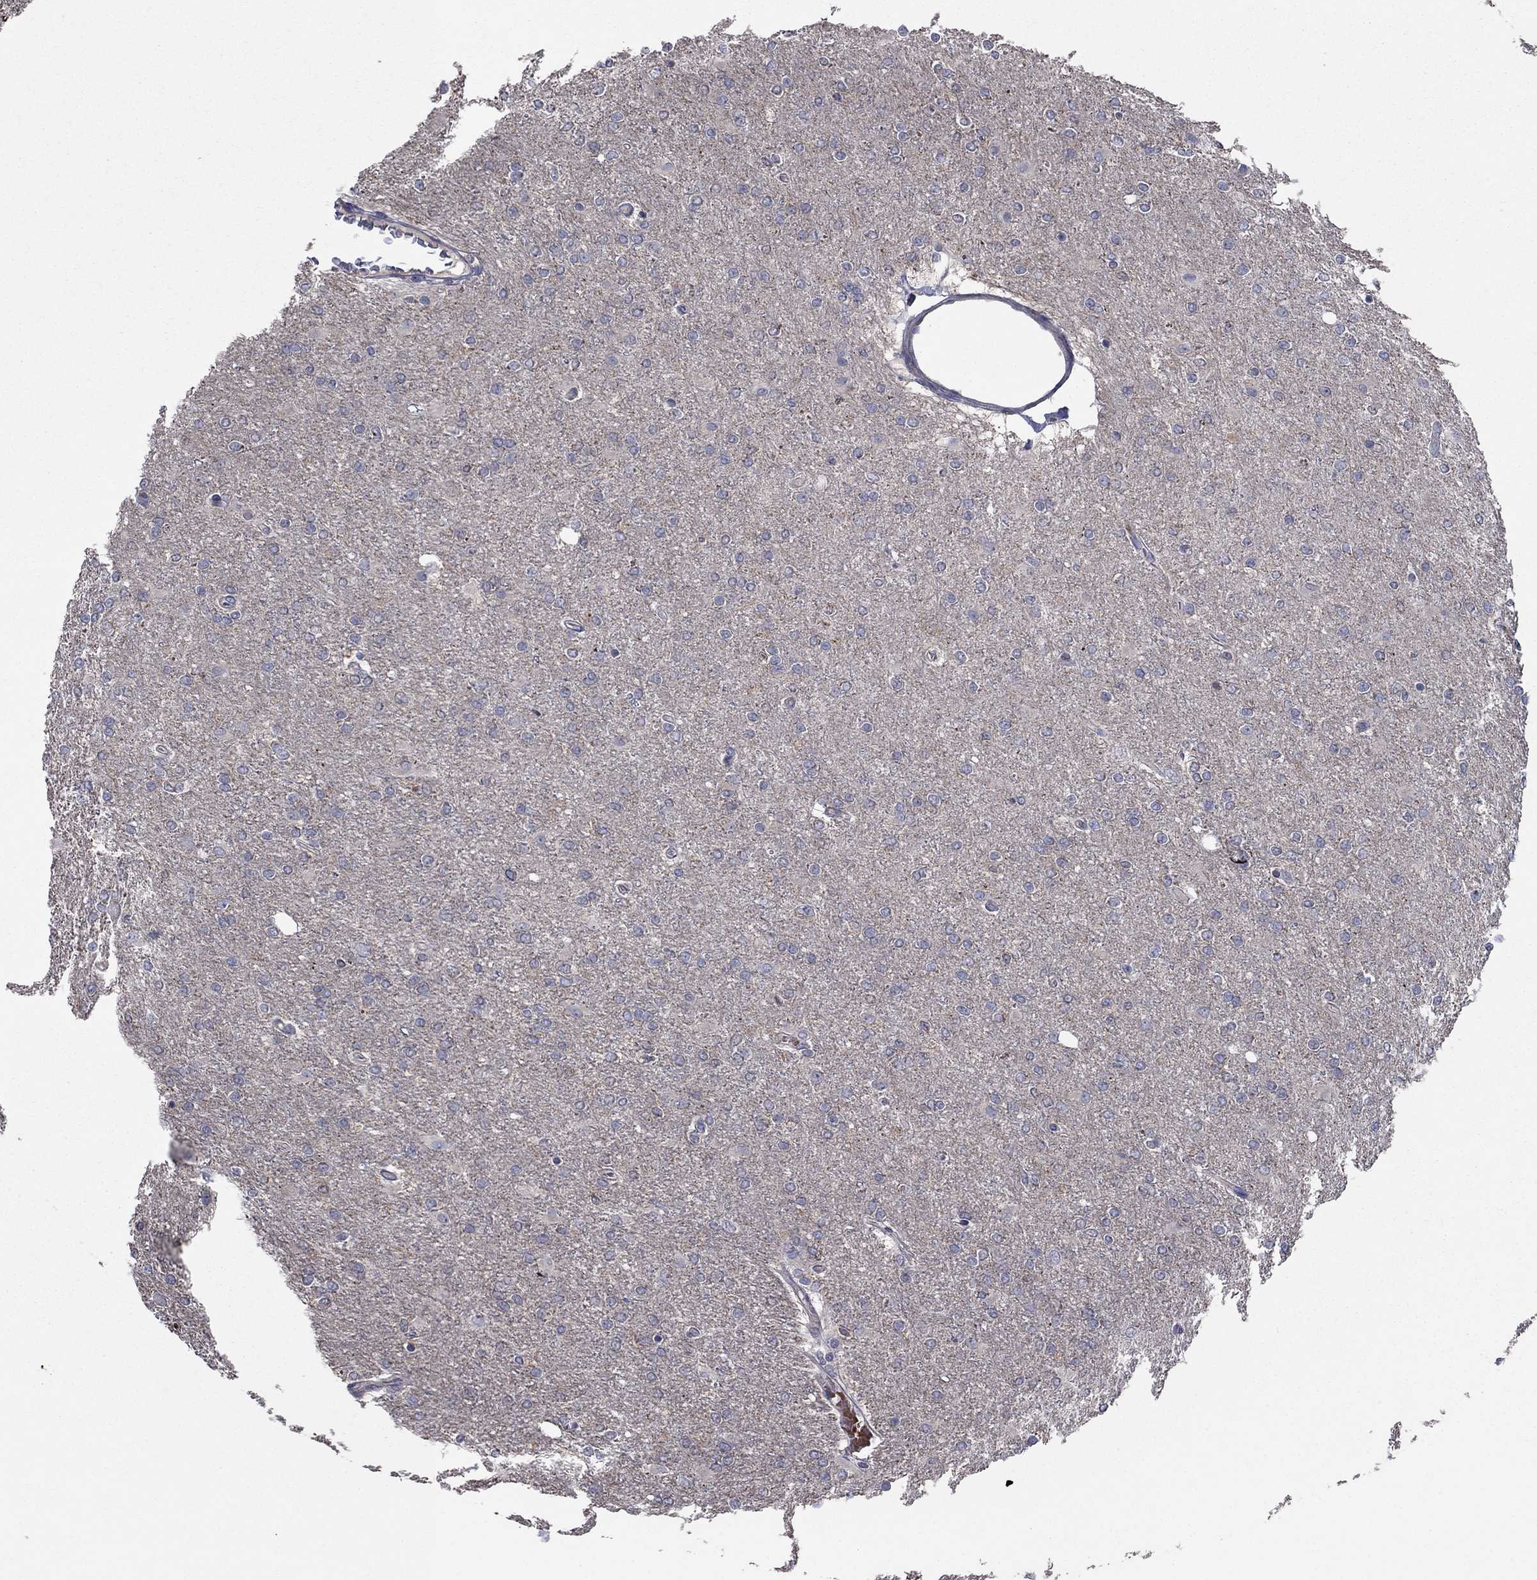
{"staining": {"intensity": "negative", "quantity": "none", "location": "none"}, "tissue": "glioma", "cell_type": "Tumor cells", "image_type": "cancer", "snomed": [{"axis": "morphology", "description": "Glioma, malignant, High grade"}, {"axis": "topography", "description": "Cerebral cortex"}], "caption": "Tumor cells show no significant staining in malignant glioma (high-grade).", "gene": "MEA1", "patient": {"sex": "male", "age": 70}}